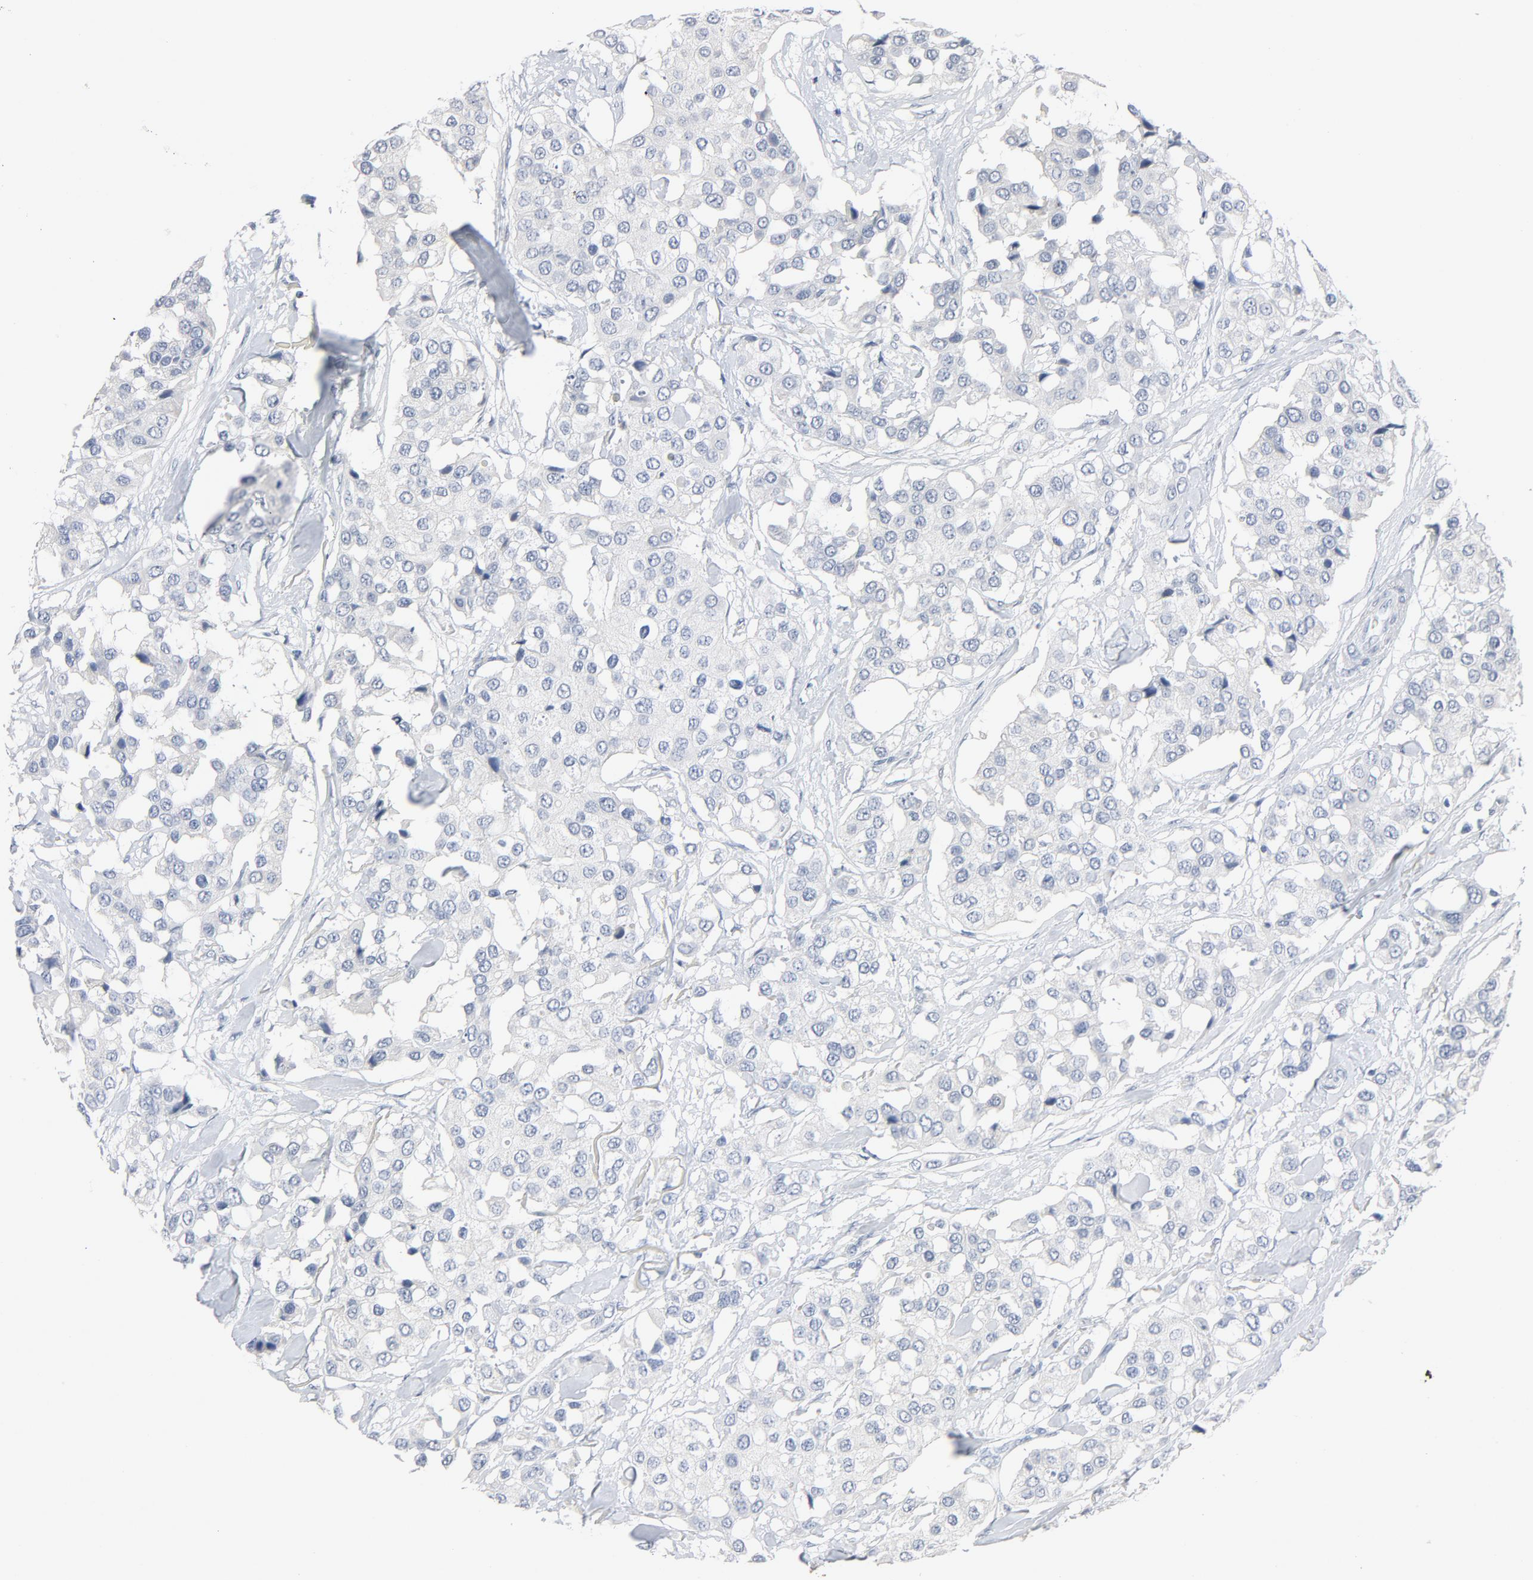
{"staining": {"intensity": "negative", "quantity": "none", "location": "none"}, "tissue": "breast cancer", "cell_type": "Tumor cells", "image_type": "cancer", "snomed": [{"axis": "morphology", "description": "Duct carcinoma"}, {"axis": "topography", "description": "Breast"}], "caption": "DAB immunohistochemical staining of breast cancer shows no significant positivity in tumor cells.", "gene": "ZCCHC13", "patient": {"sex": "female", "age": 80}}